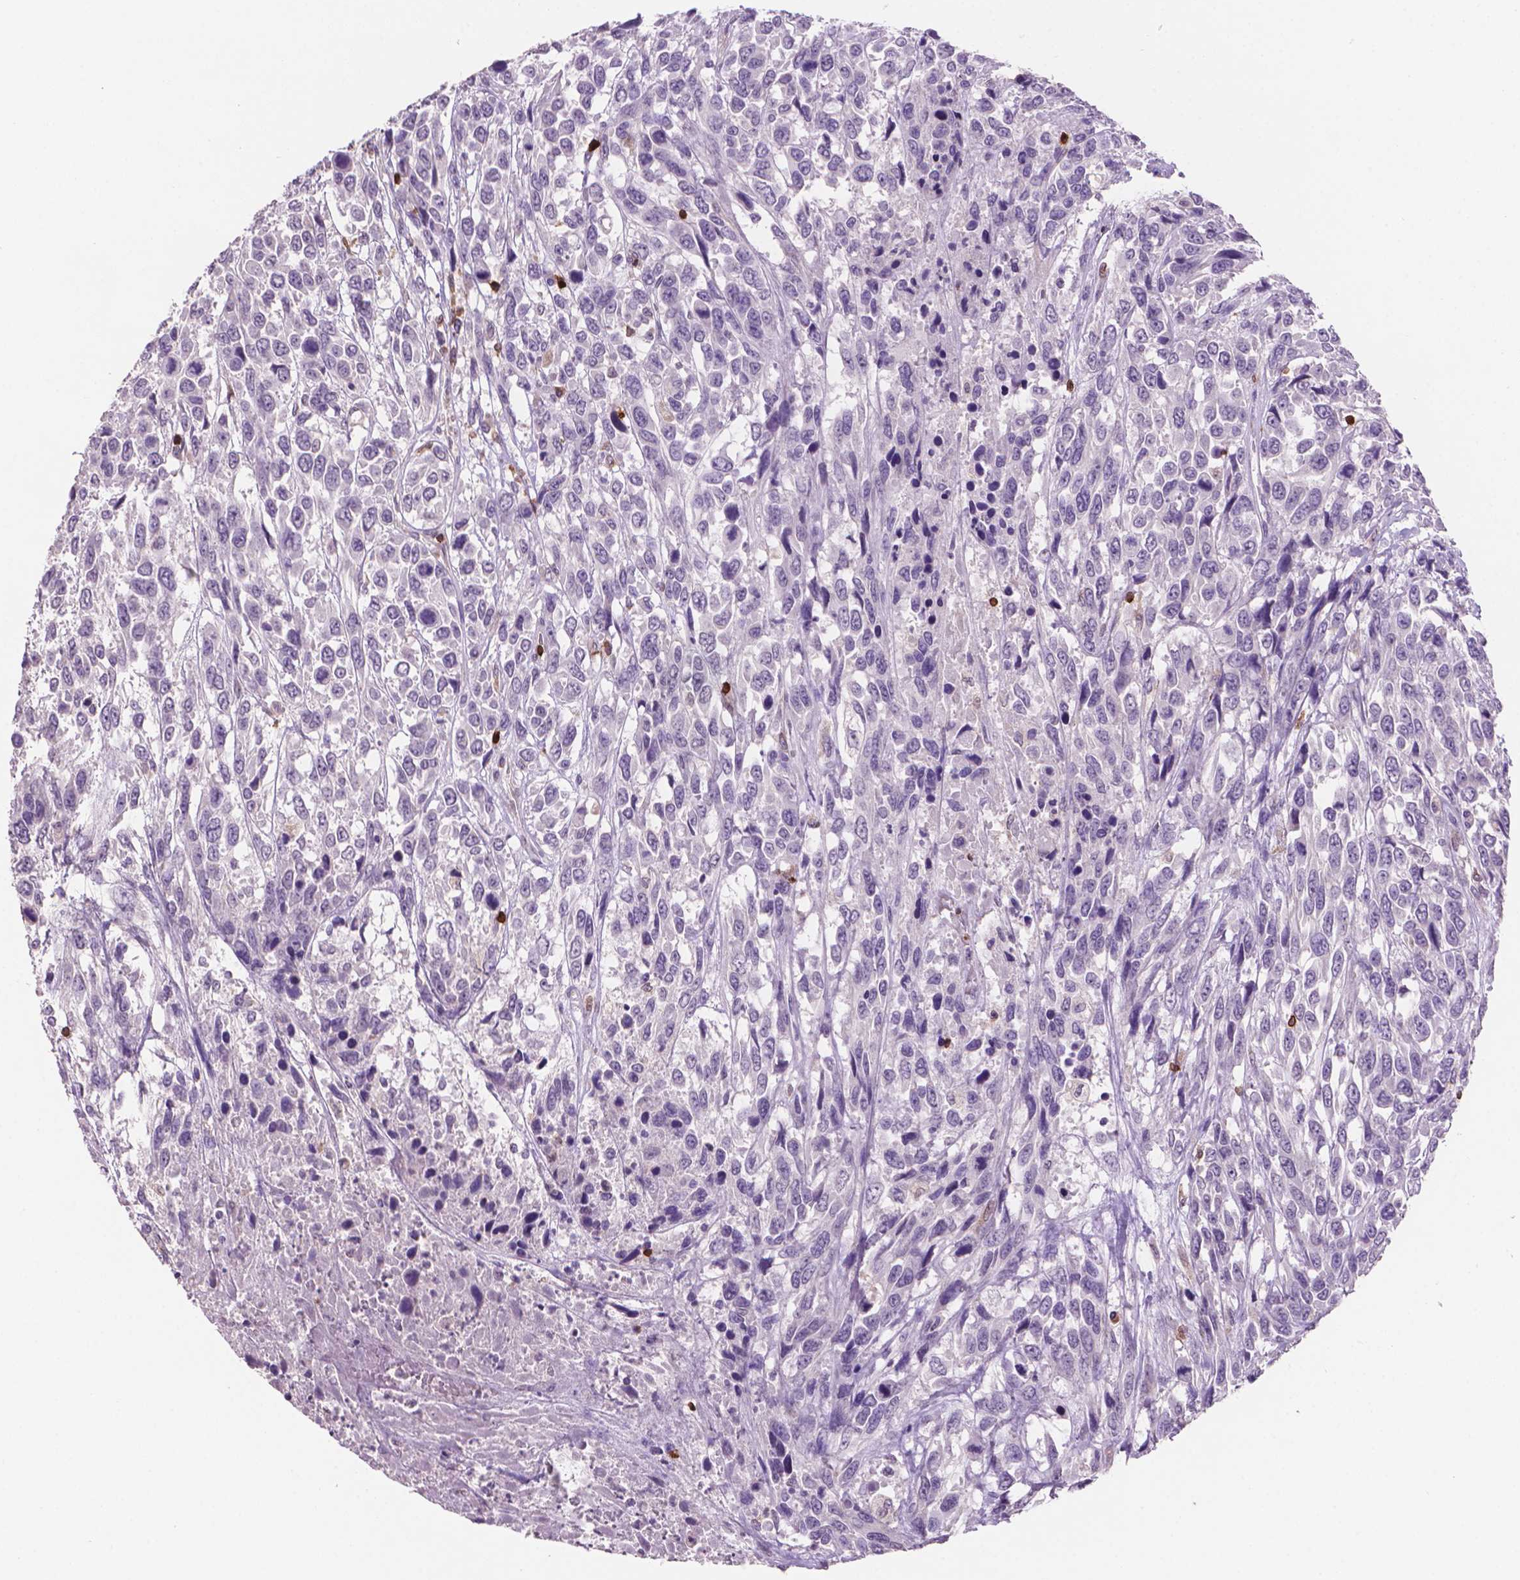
{"staining": {"intensity": "negative", "quantity": "none", "location": "none"}, "tissue": "urothelial cancer", "cell_type": "Tumor cells", "image_type": "cancer", "snomed": [{"axis": "morphology", "description": "Urothelial carcinoma, High grade"}, {"axis": "topography", "description": "Urinary bladder"}], "caption": "There is no significant expression in tumor cells of urothelial carcinoma (high-grade).", "gene": "BCL2", "patient": {"sex": "female", "age": 70}}